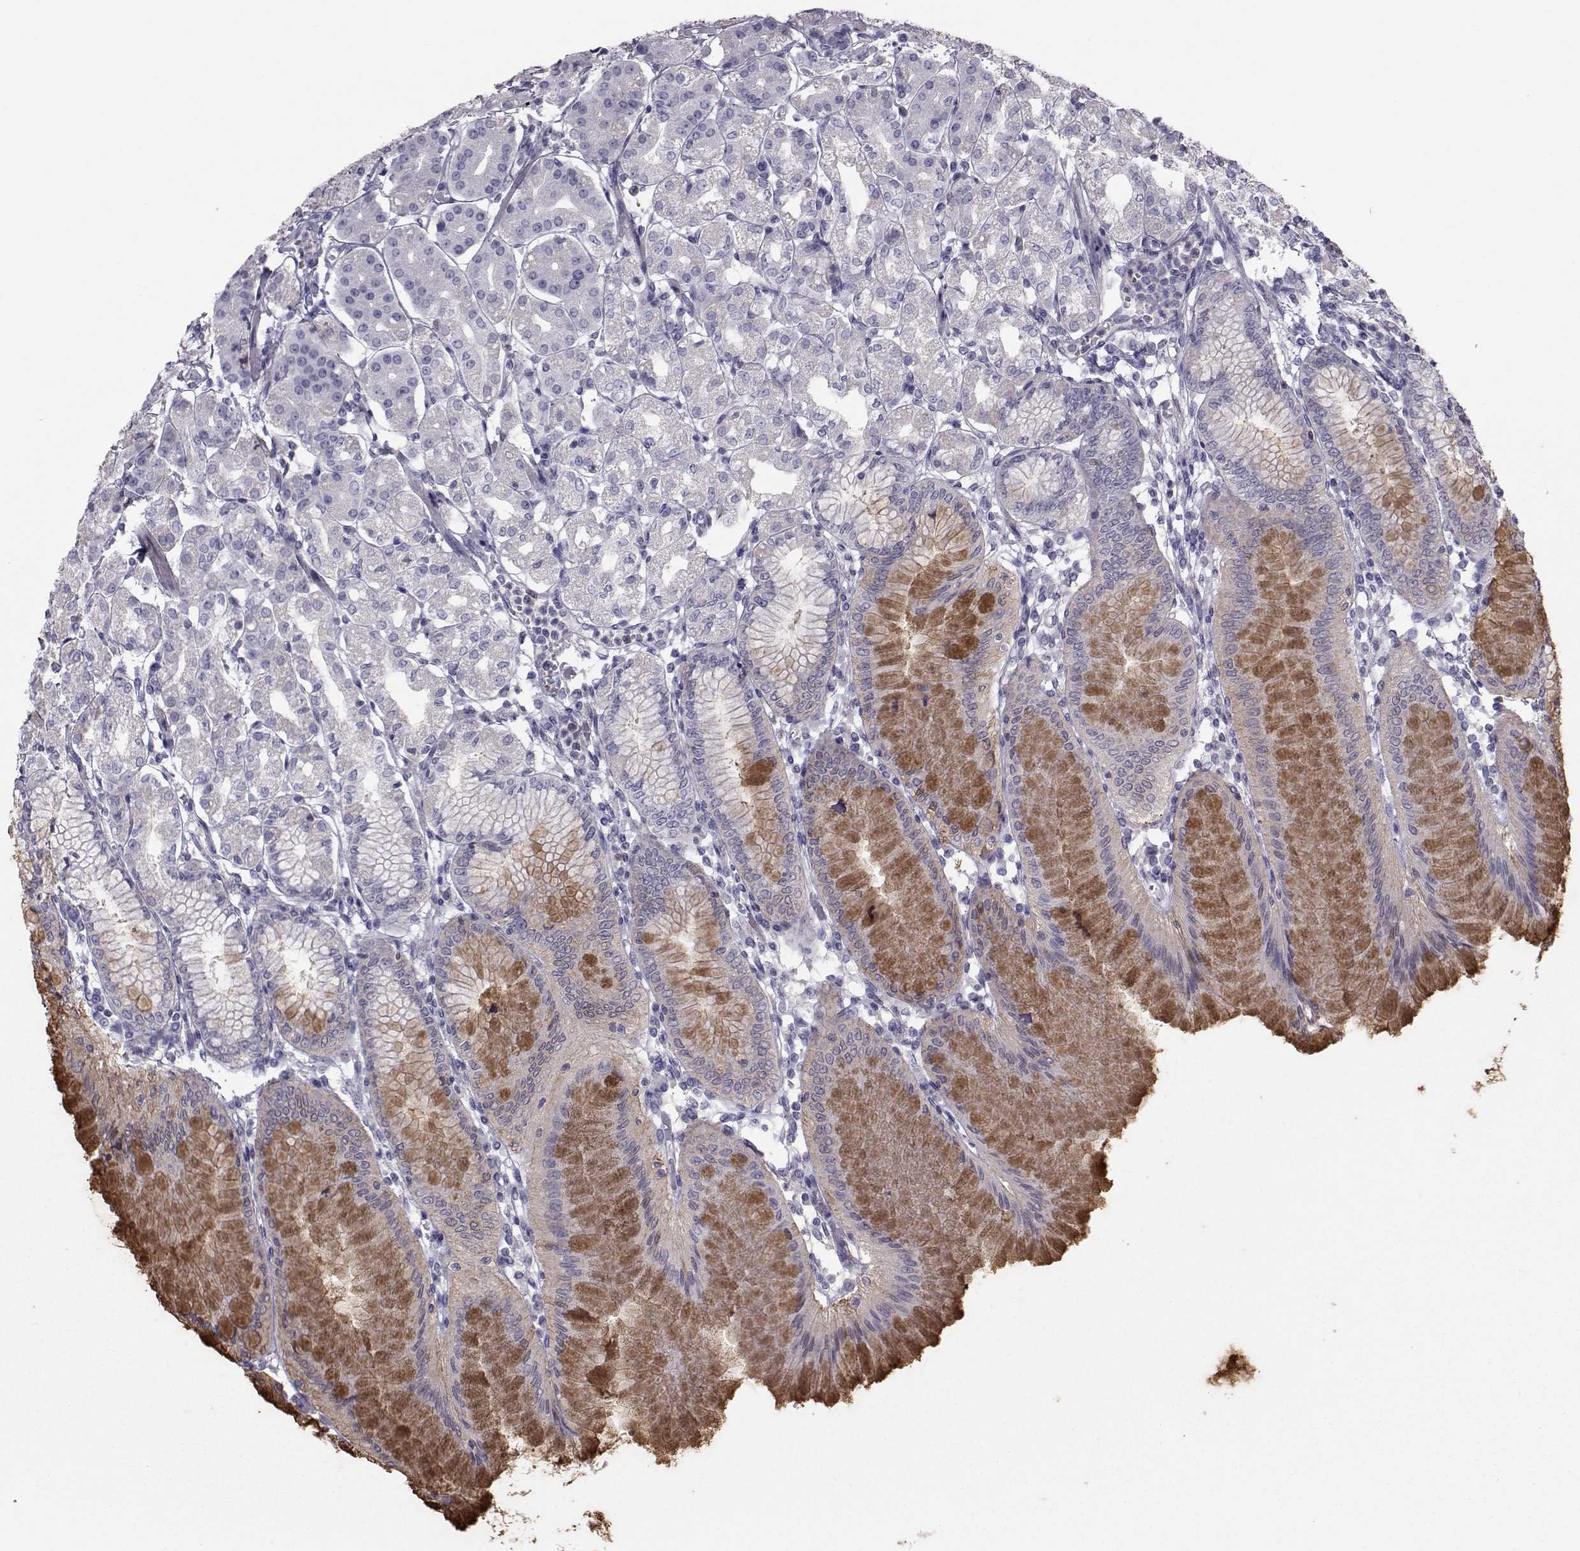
{"staining": {"intensity": "moderate", "quantity": "<25%", "location": "cytoplasmic/membranous"}, "tissue": "stomach", "cell_type": "Glandular cells", "image_type": "normal", "snomed": [{"axis": "morphology", "description": "Normal tissue, NOS"}, {"axis": "topography", "description": "Skeletal muscle"}, {"axis": "topography", "description": "Stomach"}], "caption": "High-magnification brightfield microscopy of unremarkable stomach stained with DAB (brown) and counterstained with hematoxylin (blue). glandular cells exhibit moderate cytoplasmic/membranous expression is appreciated in approximately<25% of cells.", "gene": "GARIN3", "patient": {"sex": "female", "age": 57}}